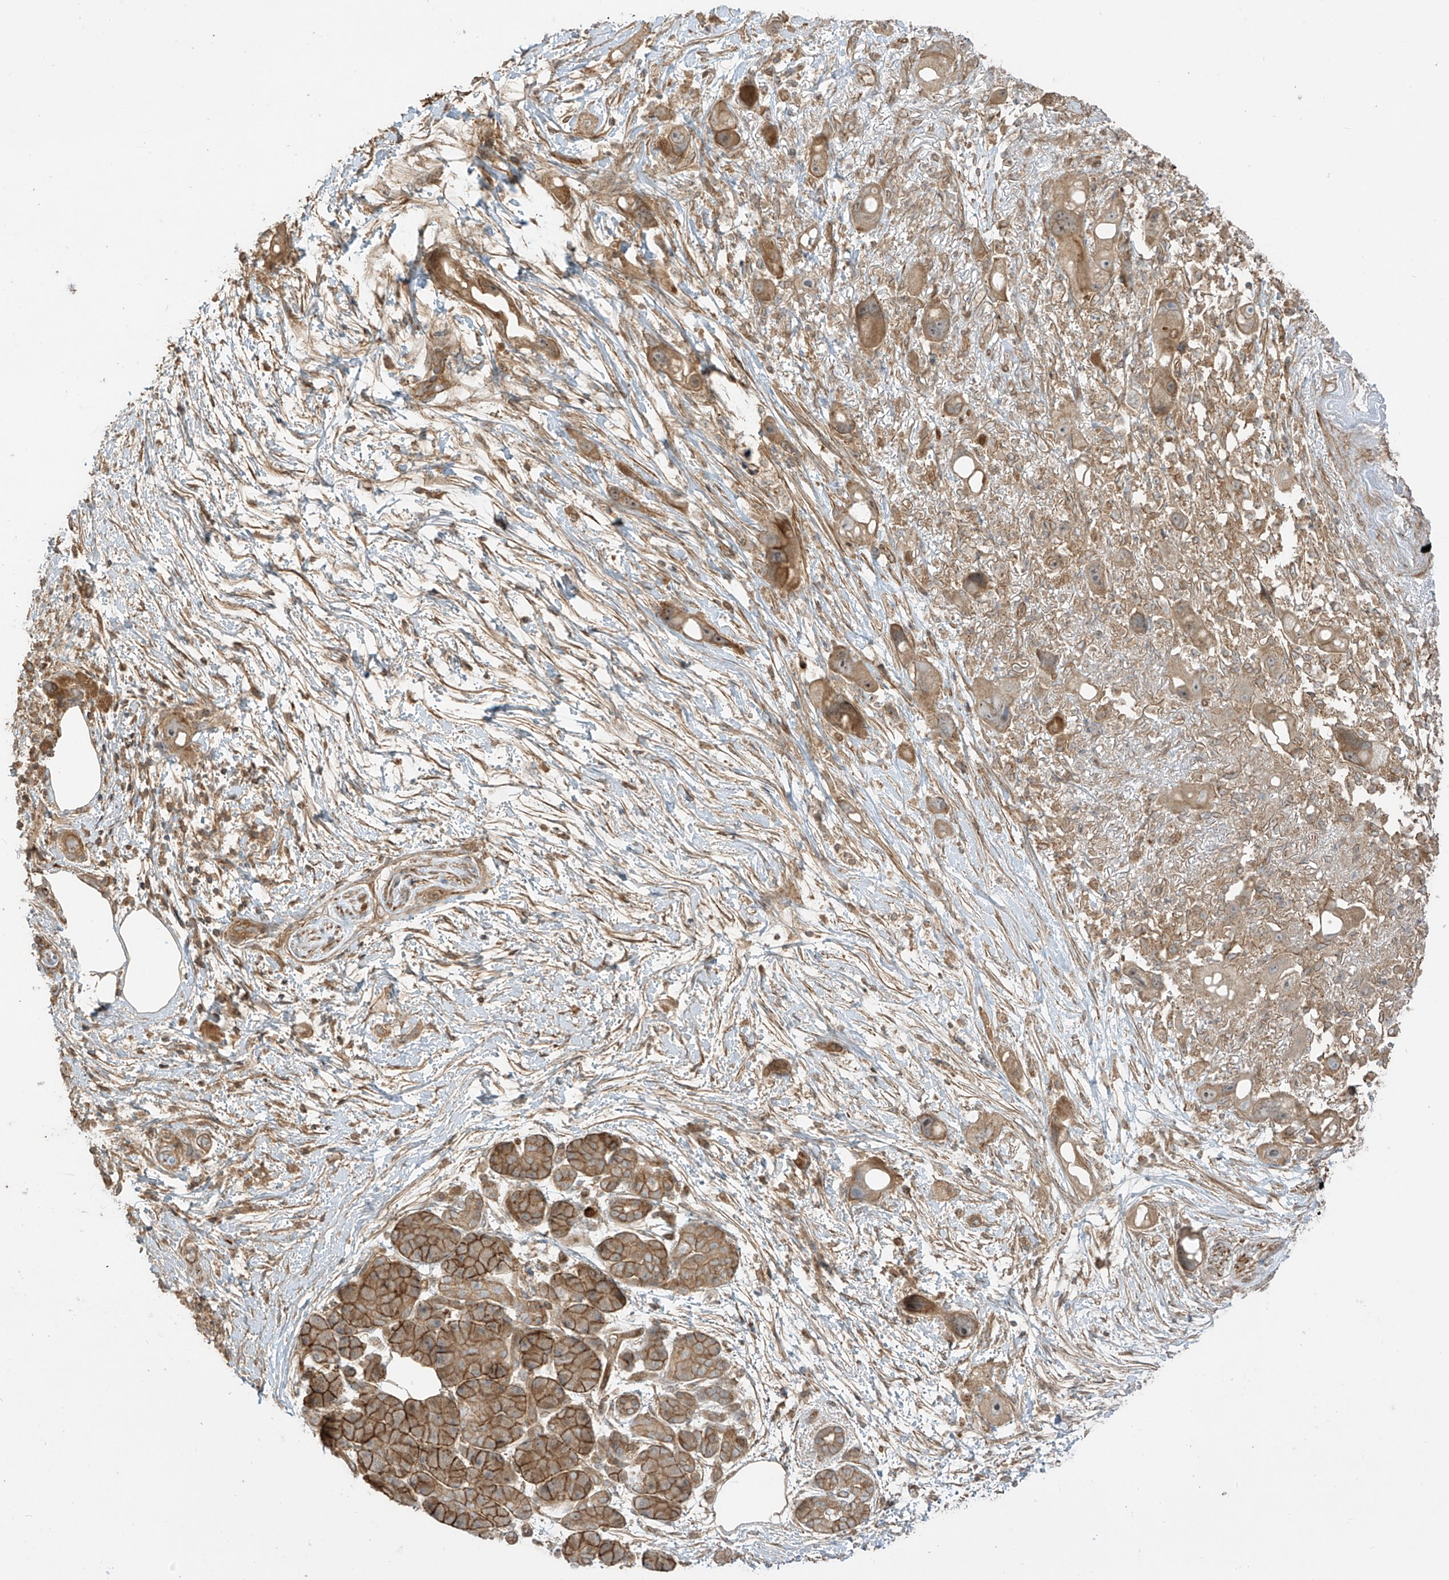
{"staining": {"intensity": "moderate", "quantity": ">75%", "location": "cytoplasmic/membranous"}, "tissue": "pancreatic cancer", "cell_type": "Tumor cells", "image_type": "cancer", "snomed": [{"axis": "morphology", "description": "Normal tissue, NOS"}, {"axis": "morphology", "description": "Adenocarcinoma, NOS"}, {"axis": "topography", "description": "Pancreas"}], "caption": "Protein expression analysis of adenocarcinoma (pancreatic) reveals moderate cytoplasmic/membranous expression in about >75% of tumor cells.", "gene": "ENTR1", "patient": {"sex": "female", "age": 68}}